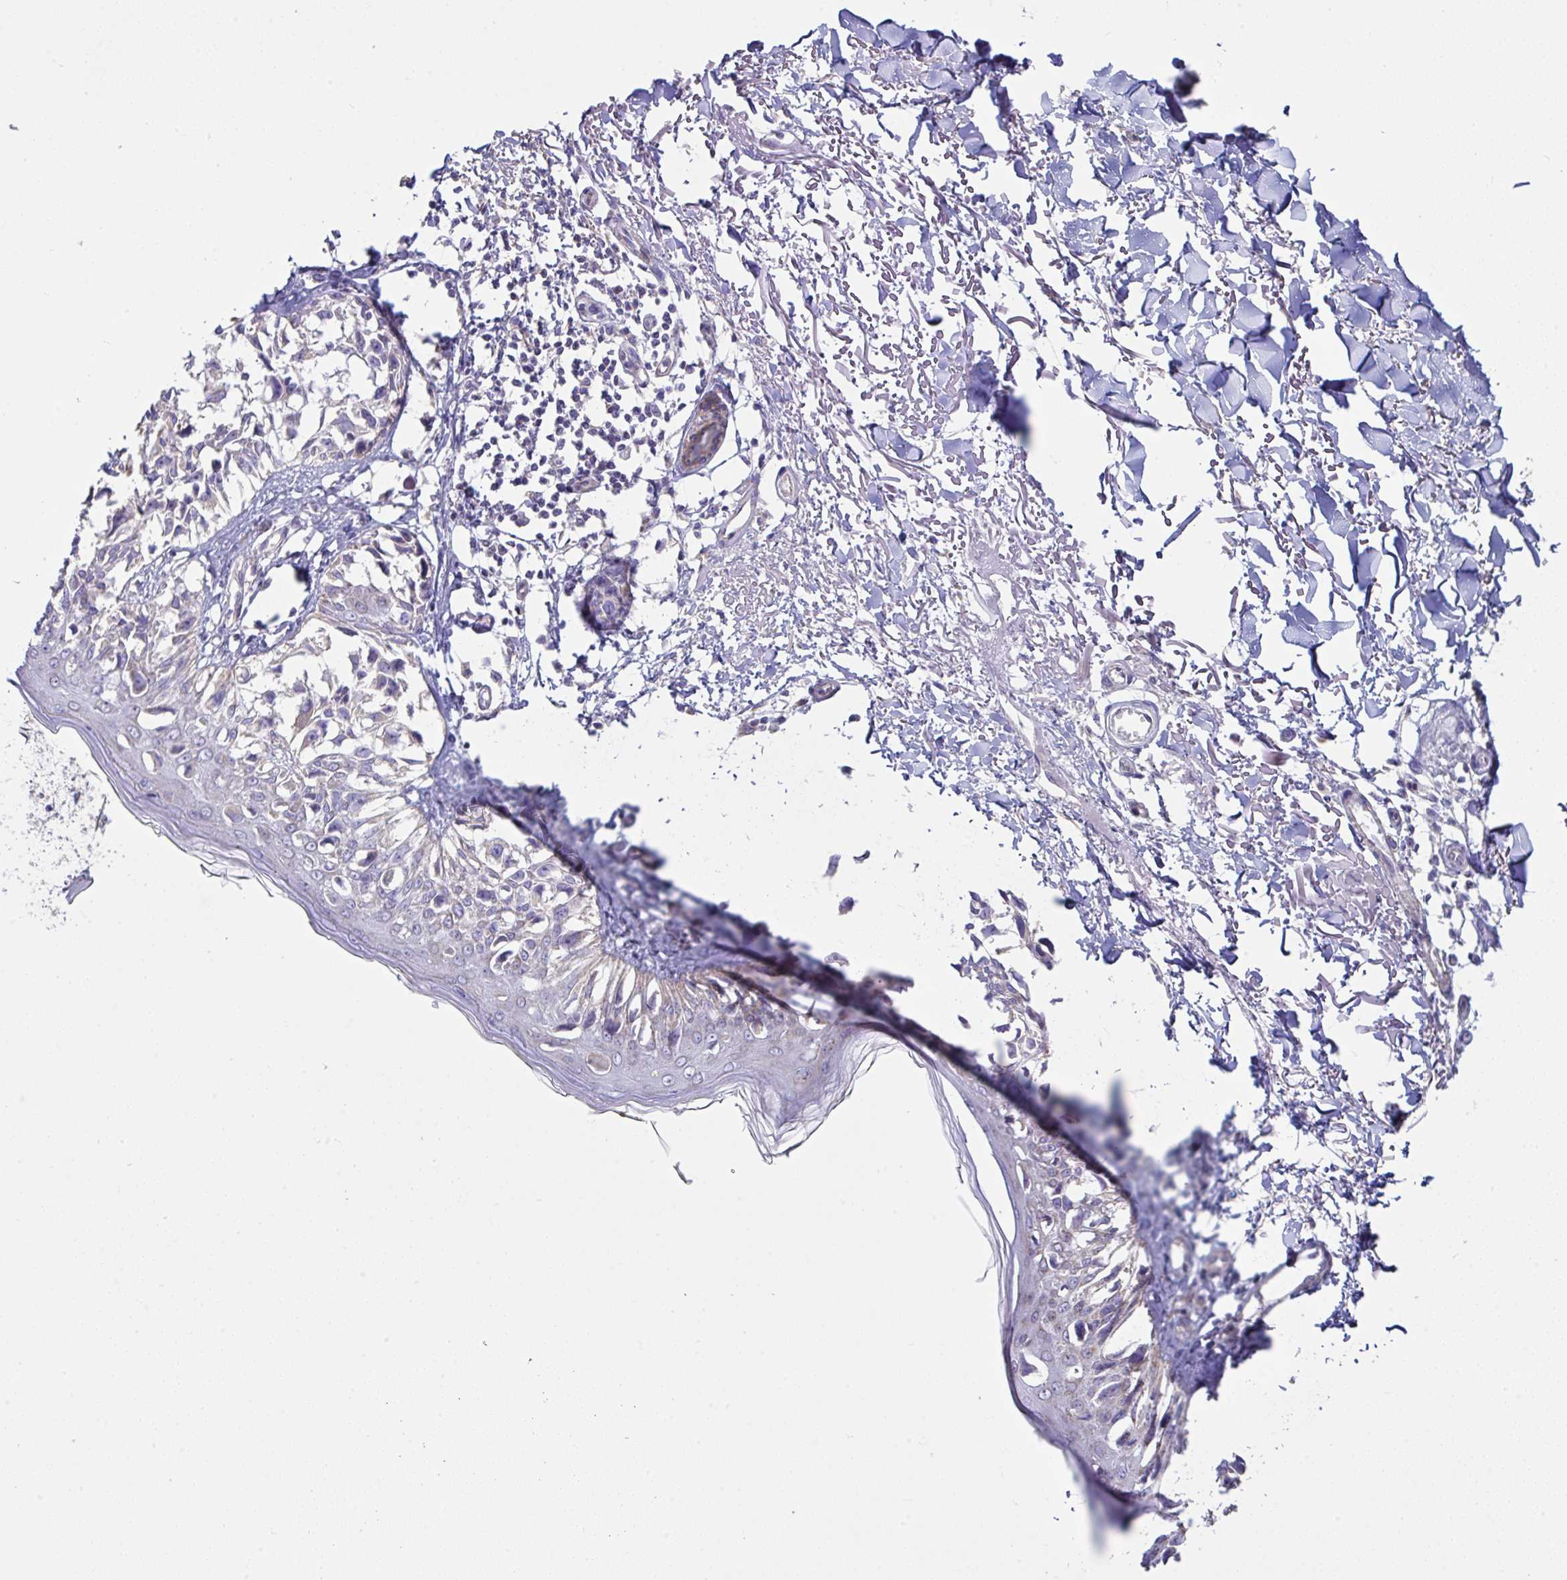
{"staining": {"intensity": "negative", "quantity": "none", "location": "none"}, "tissue": "melanoma", "cell_type": "Tumor cells", "image_type": "cancer", "snomed": [{"axis": "morphology", "description": "Malignant melanoma, NOS"}, {"axis": "topography", "description": "Skin"}], "caption": "The micrograph reveals no significant expression in tumor cells of melanoma.", "gene": "DOK7", "patient": {"sex": "male", "age": 73}}